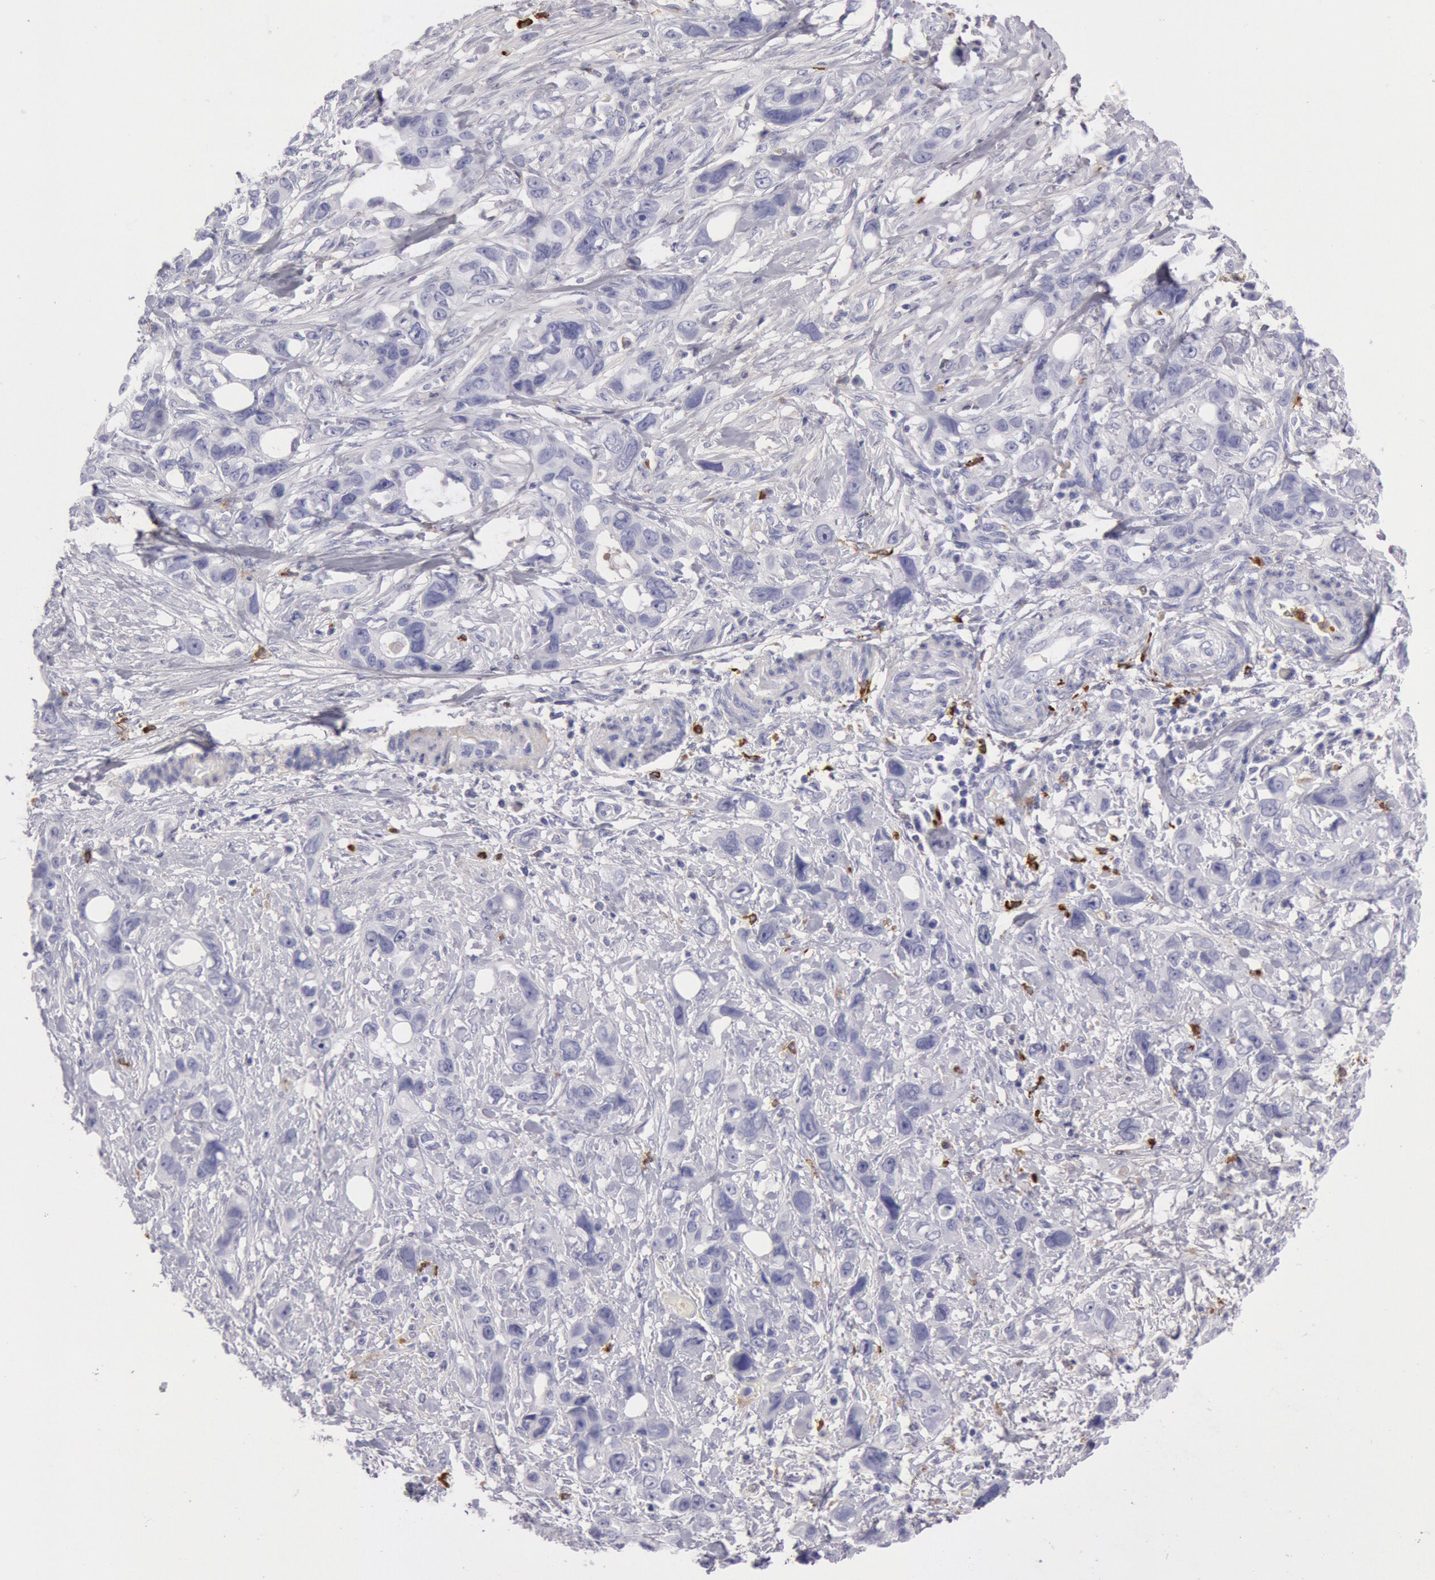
{"staining": {"intensity": "negative", "quantity": "none", "location": "none"}, "tissue": "stomach cancer", "cell_type": "Tumor cells", "image_type": "cancer", "snomed": [{"axis": "morphology", "description": "Adenocarcinoma, NOS"}, {"axis": "topography", "description": "Stomach, upper"}], "caption": "This micrograph is of stomach cancer stained with immunohistochemistry to label a protein in brown with the nuclei are counter-stained blue. There is no positivity in tumor cells.", "gene": "FCN1", "patient": {"sex": "male", "age": 47}}